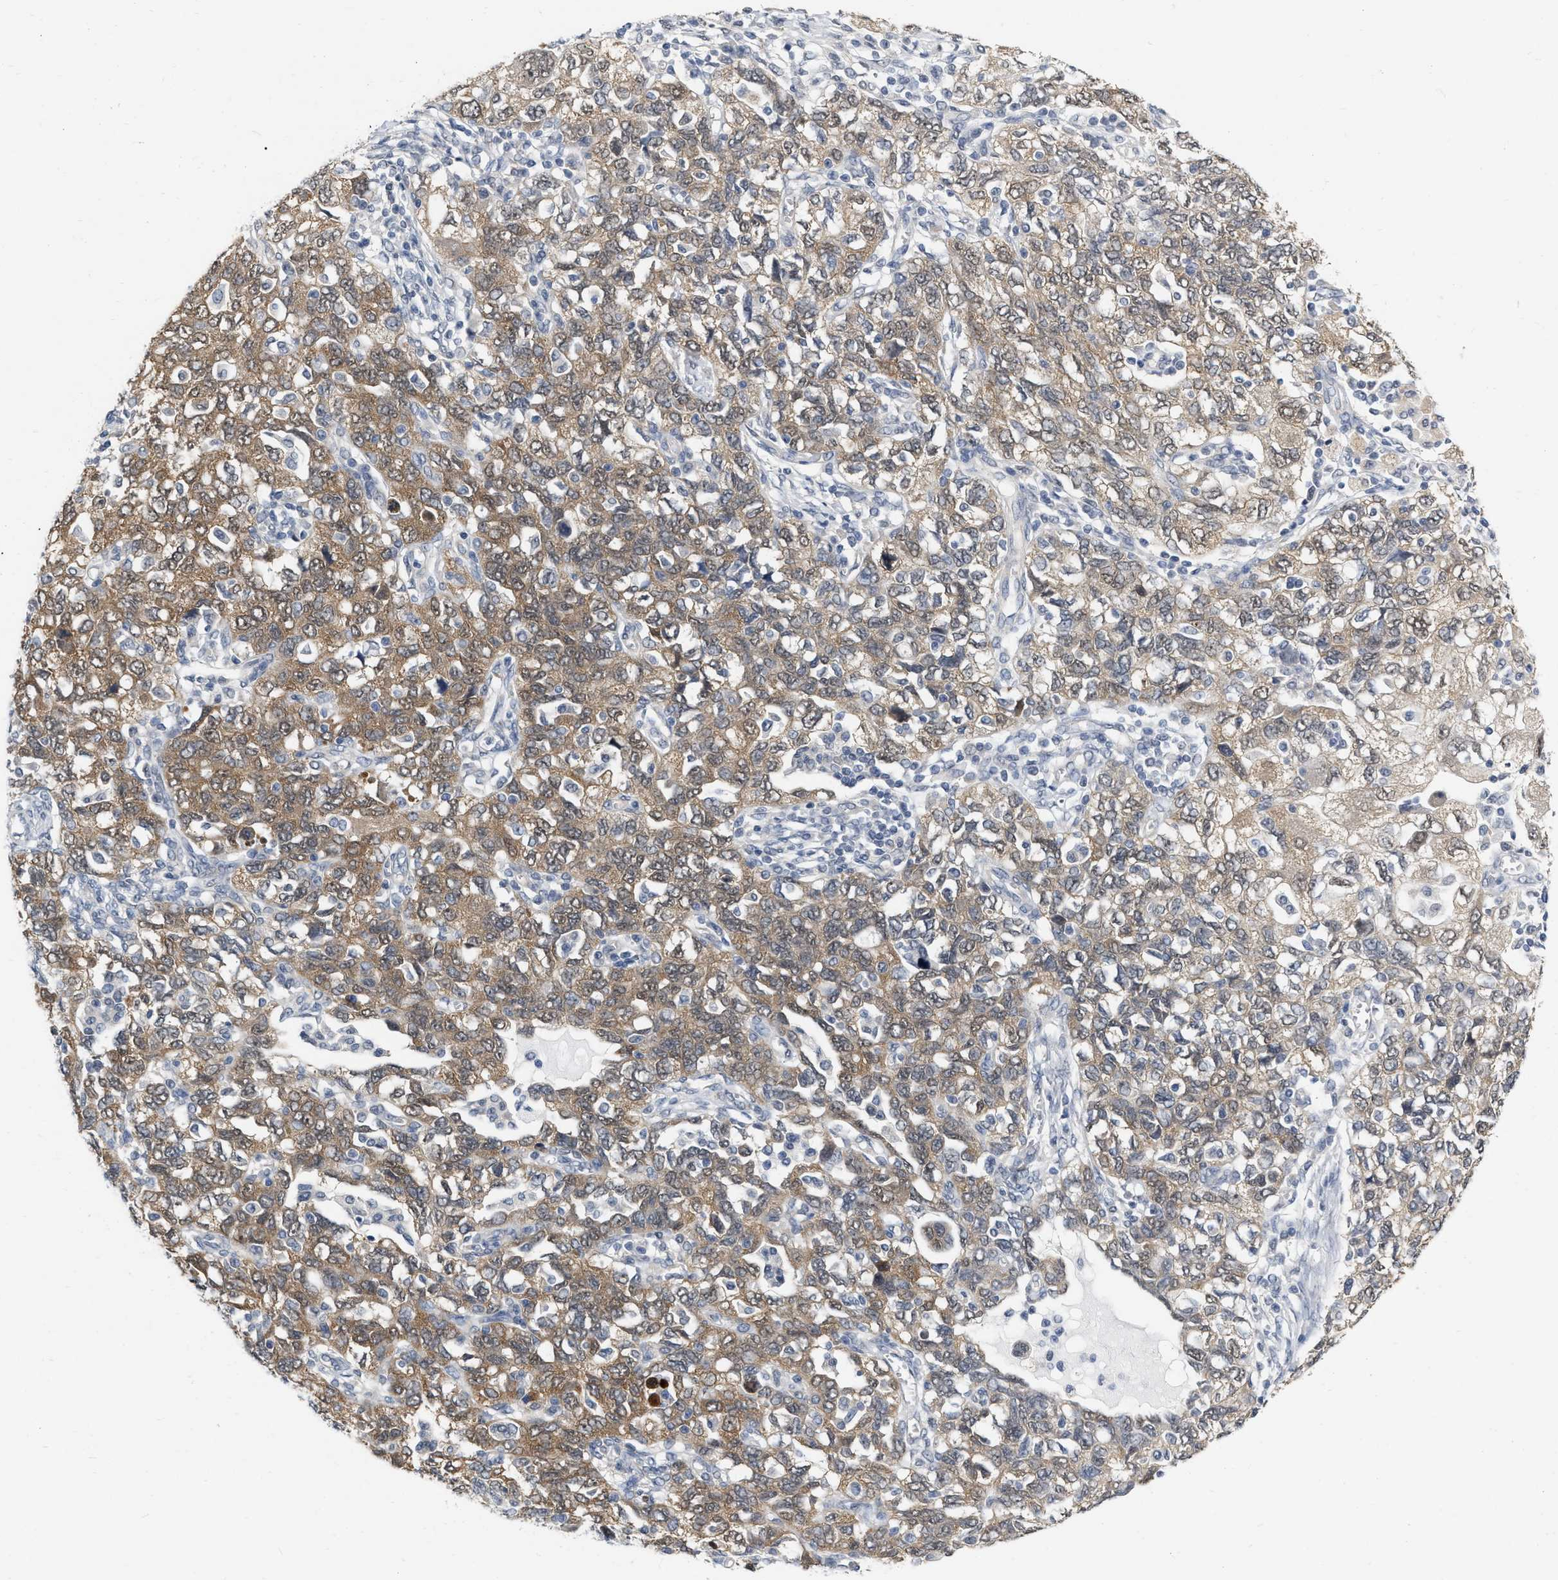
{"staining": {"intensity": "moderate", "quantity": ">75%", "location": "cytoplasmic/membranous"}, "tissue": "ovarian cancer", "cell_type": "Tumor cells", "image_type": "cancer", "snomed": [{"axis": "morphology", "description": "Carcinoma, NOS"}, {"axis": "morphology", "description": "Cystadenocarcinoma, serous, NOS"}, {"axis": "topography", "description": "Ovary"}], "caption": "Human ovarian cancer (serous cystadenocarcinoma) stained with a protein marker reveals moderate staining in tumor cells.", "gene": "RUVBL1", "patient": {"sex": "female", "age": 69}}